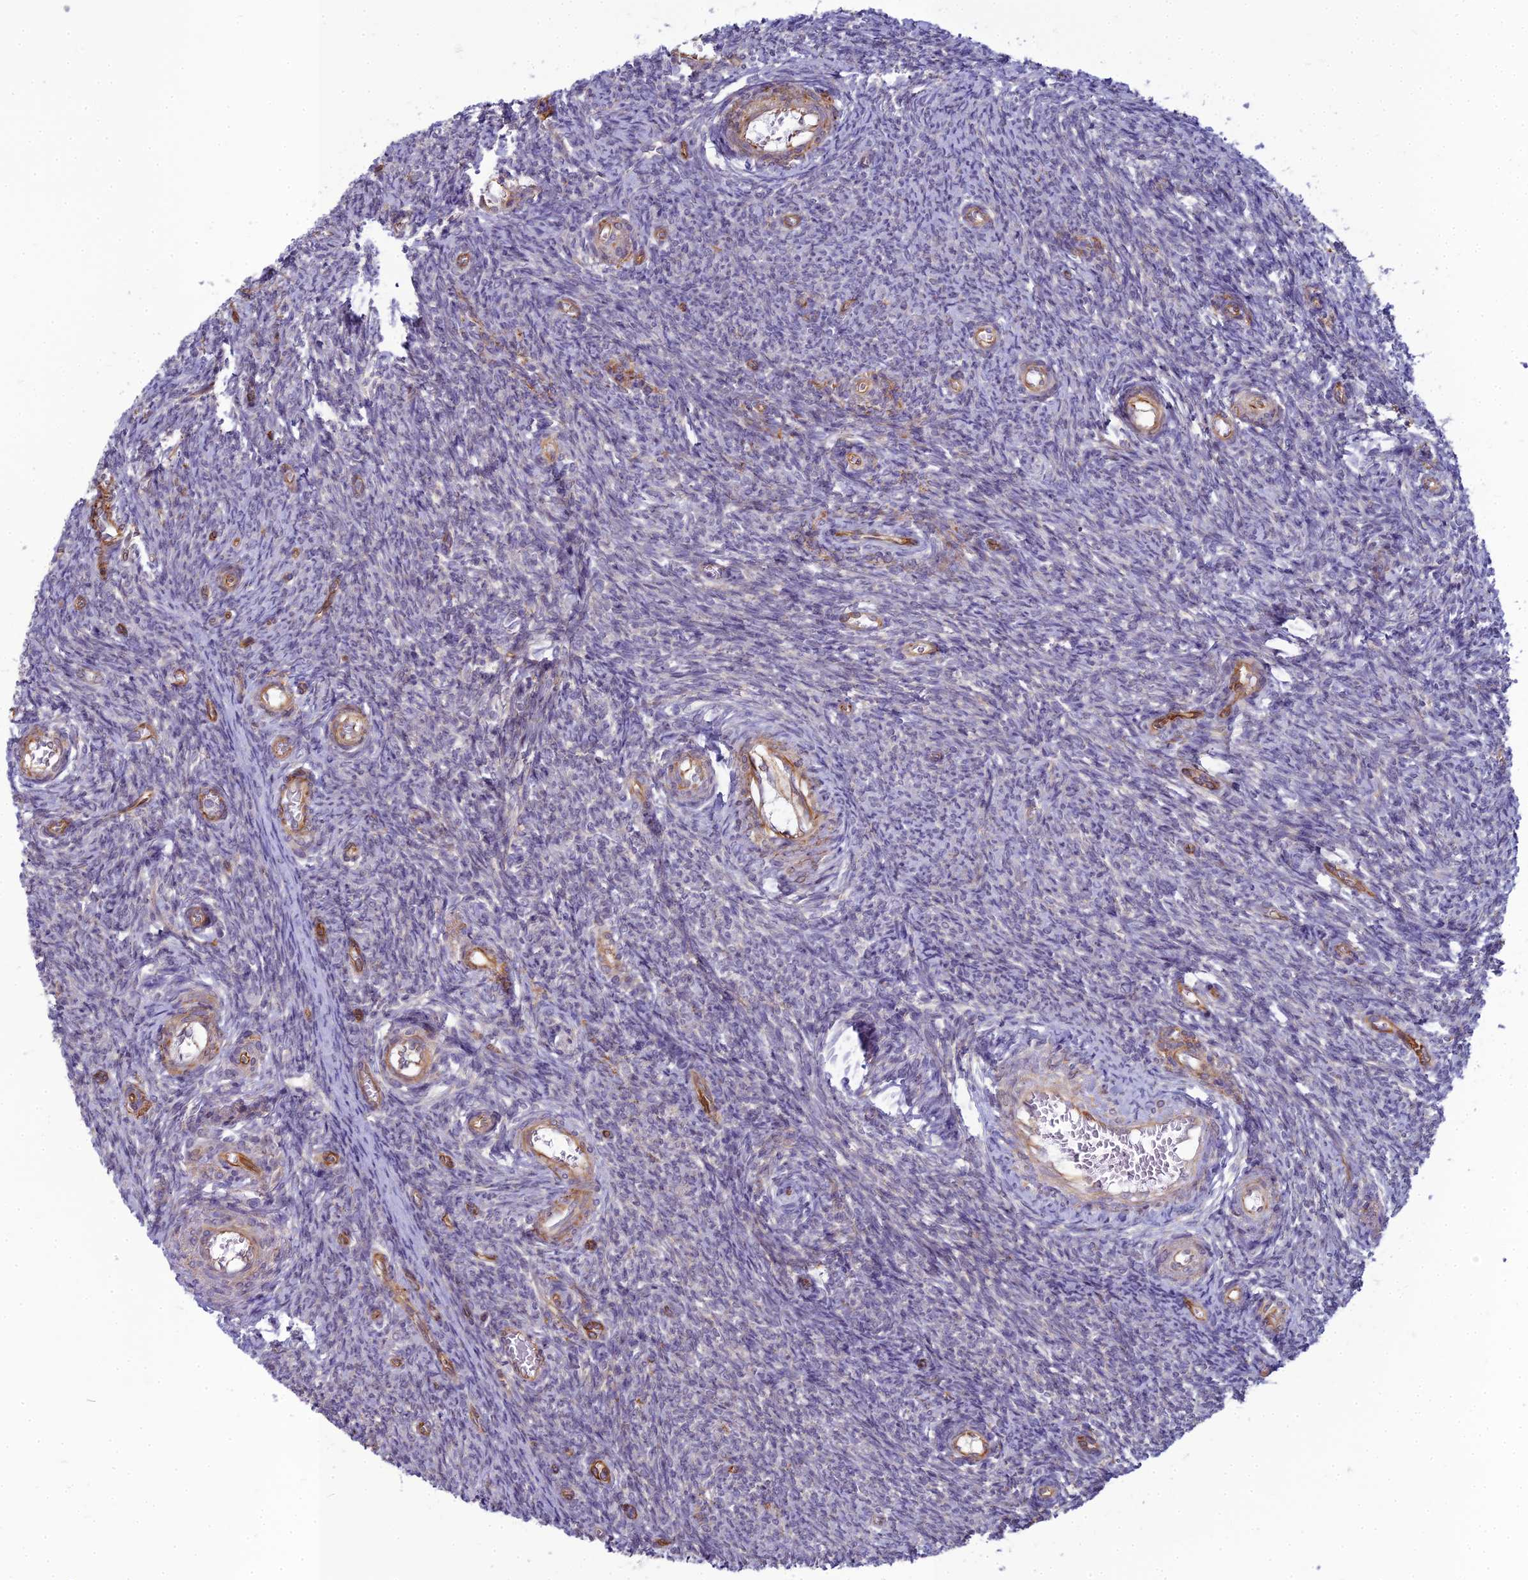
{"staining": {"intensity": "negative", "quantity": "none", "location": "none"}, "tissue": "ovary", "cell_type": "Ovarian stroma cells", "image_type": "normal", "snomed": [{"axis": "morphology", "description": "Normal tissue, NOS"}, {"axis": "topography", "description": "Ovary"}], "caption": "Ovary stained for a protein using immunohistochemistry (IHC) demonstrates no staining ovarian stroma cells.", "gene": "RGL3", "patient": {"sex": "female", "age": 44}}